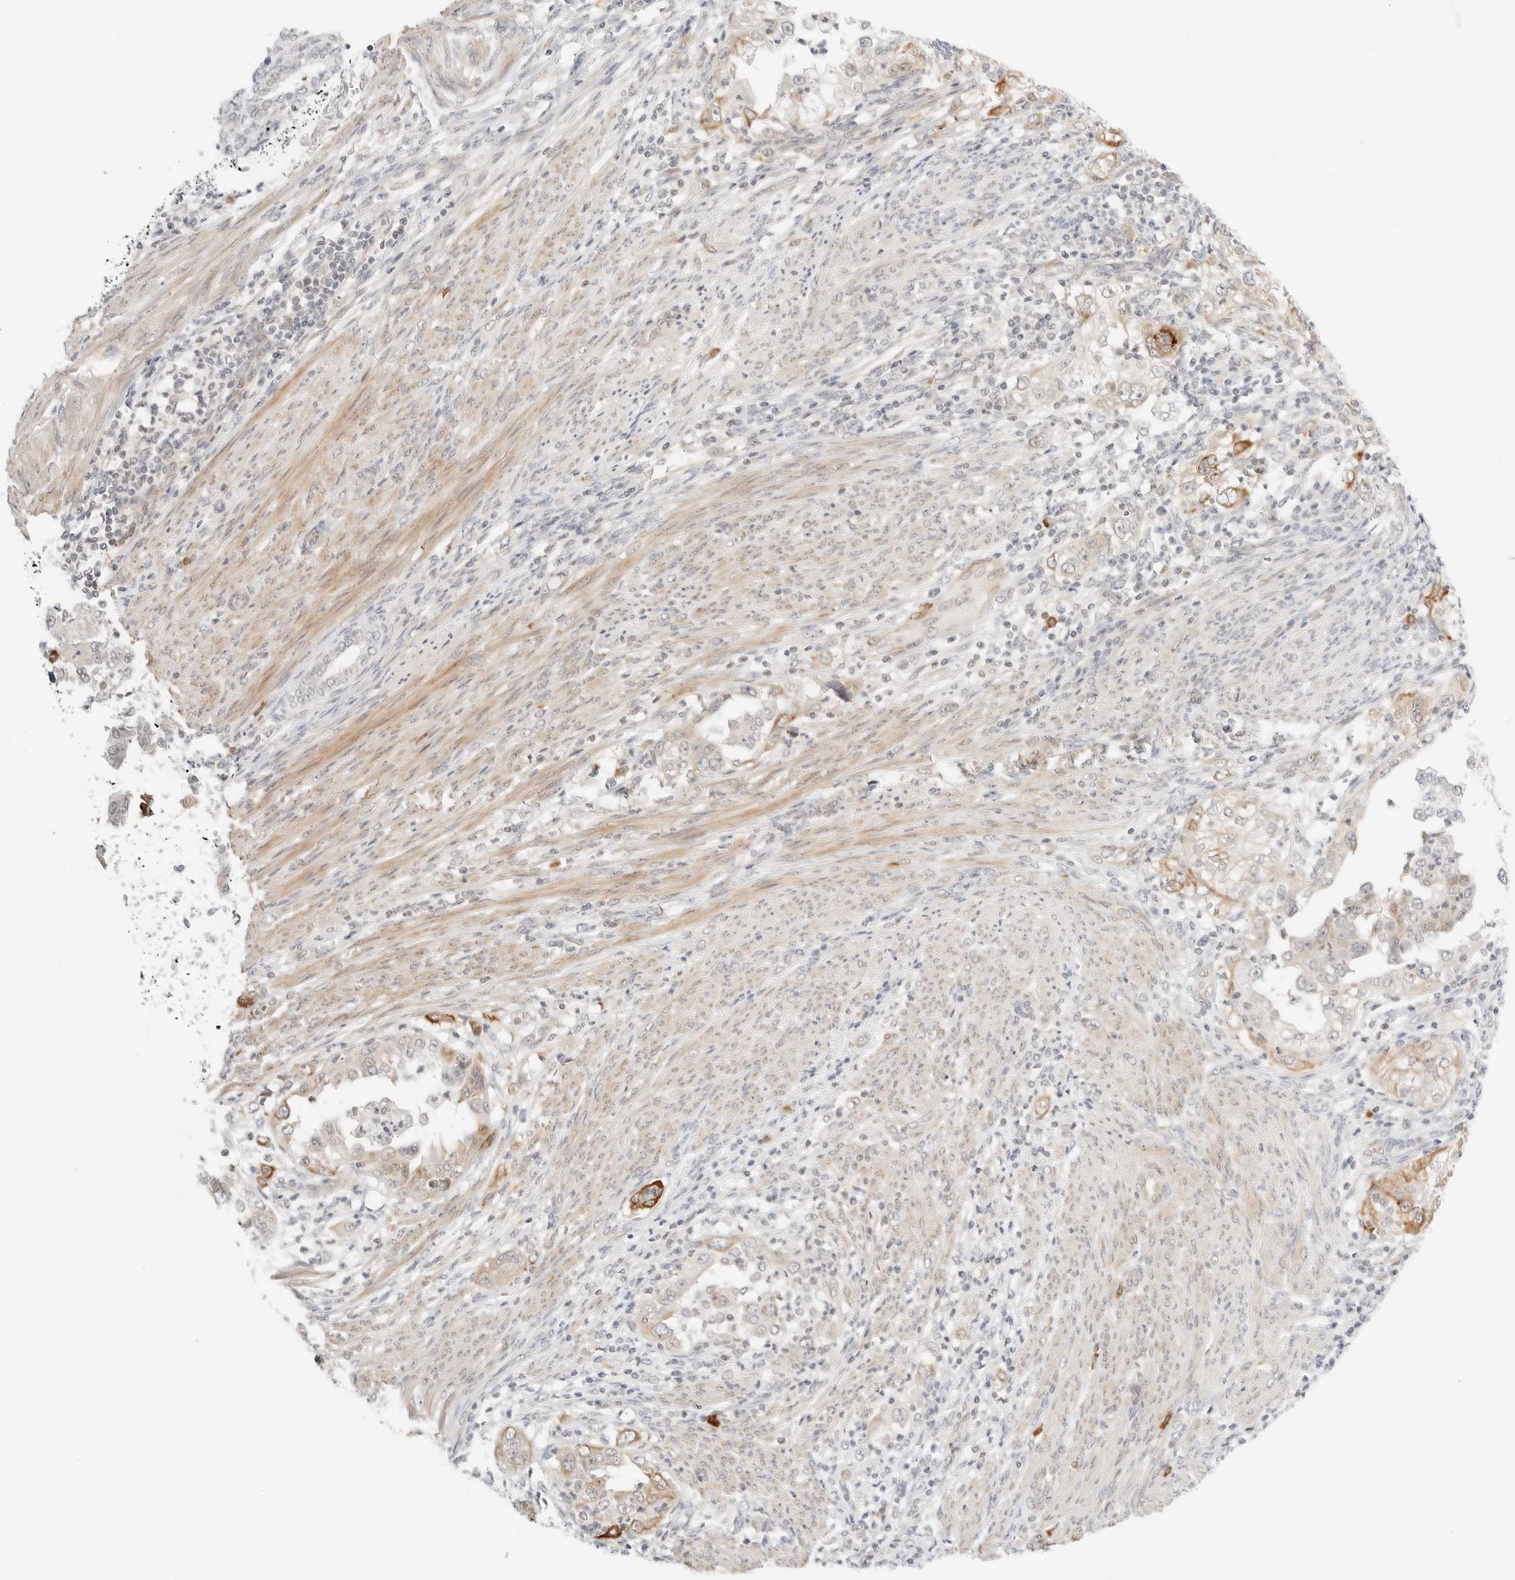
{"staining": {"intensity": "moderate", "quantity": "<25%", "location": "cytoplasmic/membranous"}, "tissue": "endometrial cancer", "cell_type": "Tumor cells", "image_type": "cancer", "snomed": [{"axis": "morphology", "description": "Adenocarcinoma, NOS"}, {"axis": "topography", "description": "Endometrium"}], "caption": "Protein expression analysis of endometrial cancer displays moderate cytoplasmic/membranous staining in about <25% of tumor cells. The staining is performed using DAB brown chromogen to label protein expression. The nuclei are counter-stained blue using hematoxylin.", "gene": "TEKT2", "patient": {"sex": "female", "age": 85}}